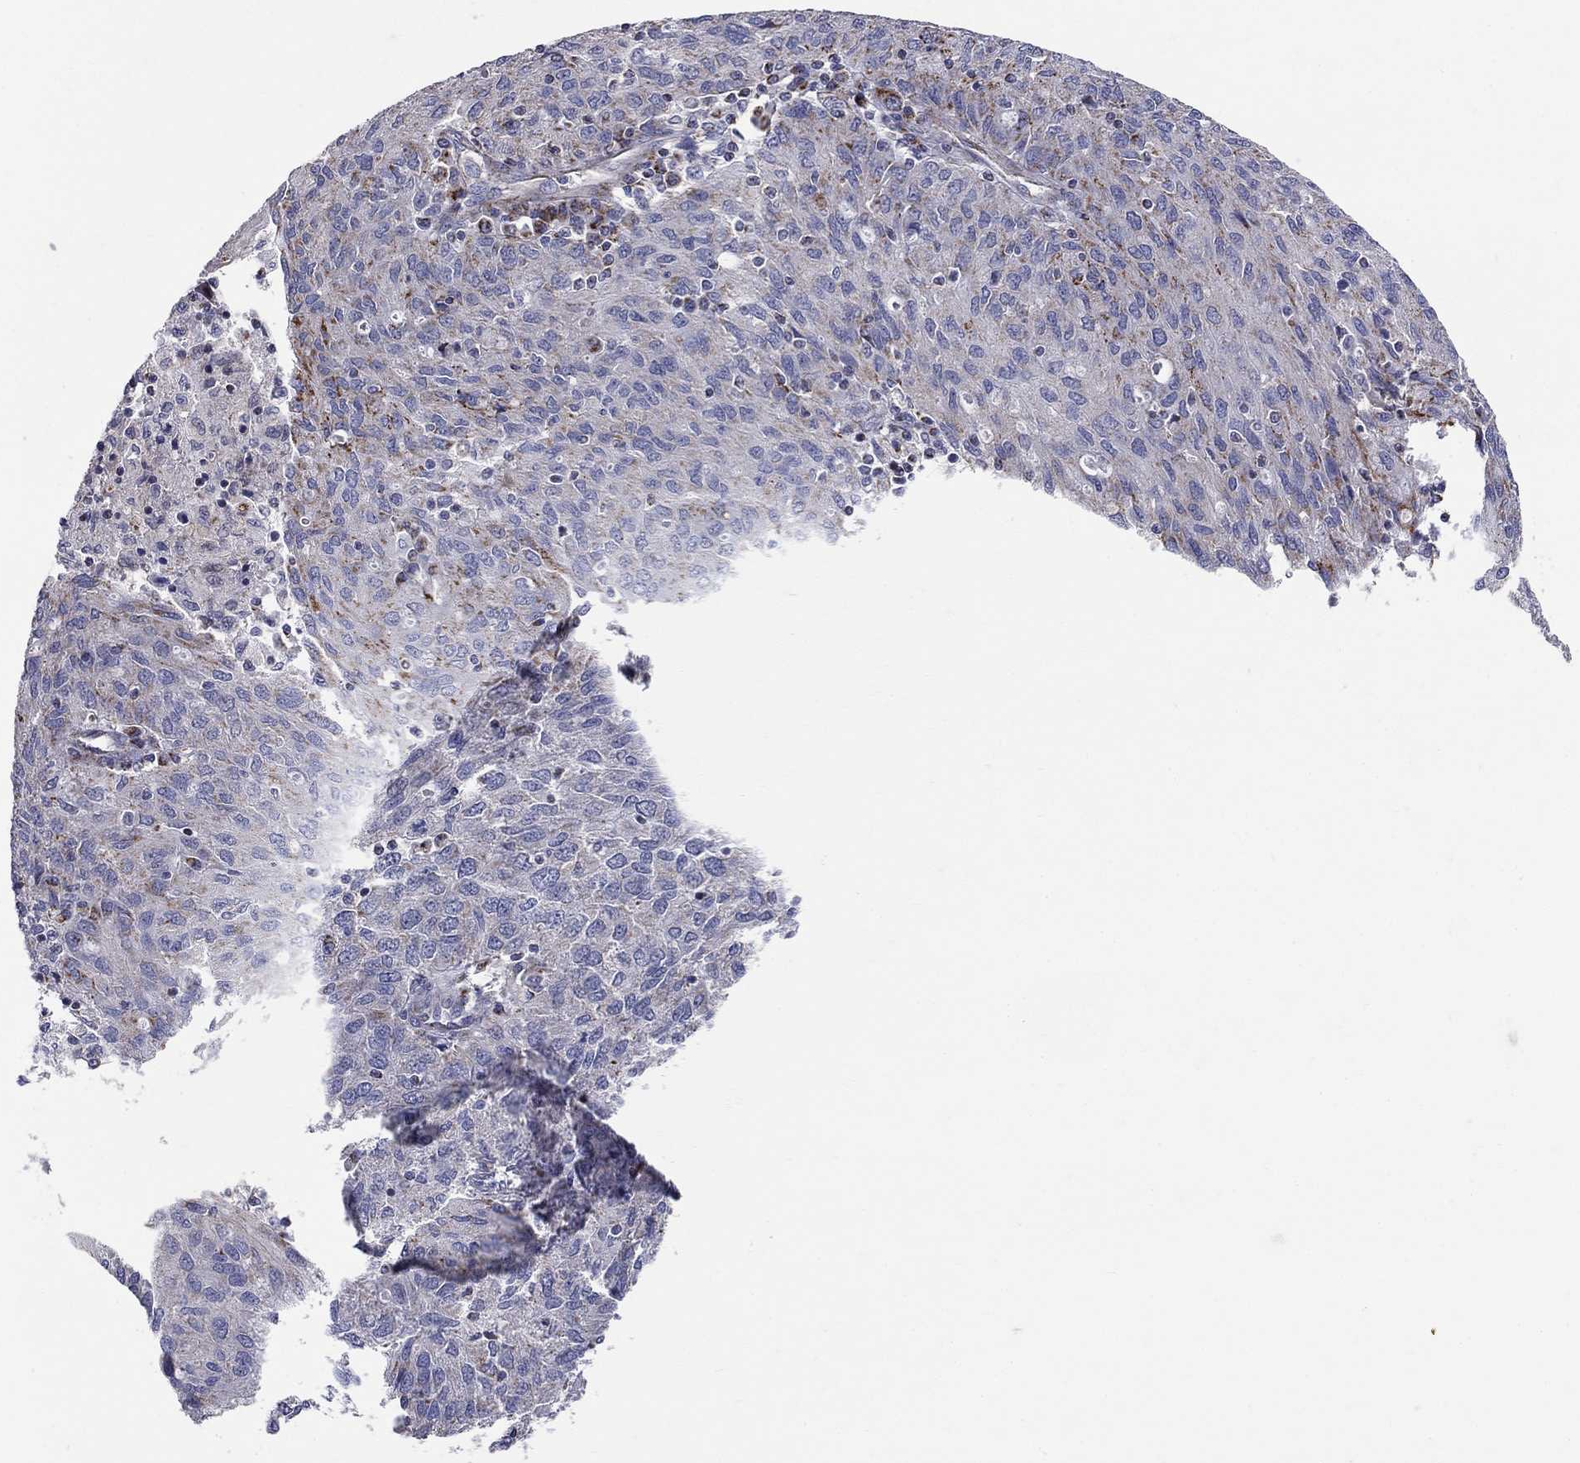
{"staining": {"intensity": "strong", "quantity": "25%-75%", "location": "cytoplasmic/membranous"}, "tissue": "ovarian cancer", "cell_type": "Tumor cells", "image_type": "cancer", "snomed": [{"axis": "morphology", "description": "Carcinoma, endometroid"}, {"axis": "topography", "description": "Ovary"}], "caption": "A high amount of strong cytoplasmic/membranous positivity is identified in approximately 25%-75% of tumor cells in ovarian endometroid carcinoma tissue.", "gene": "HMX2", "patient": {"sex": "female", "age": 50}}